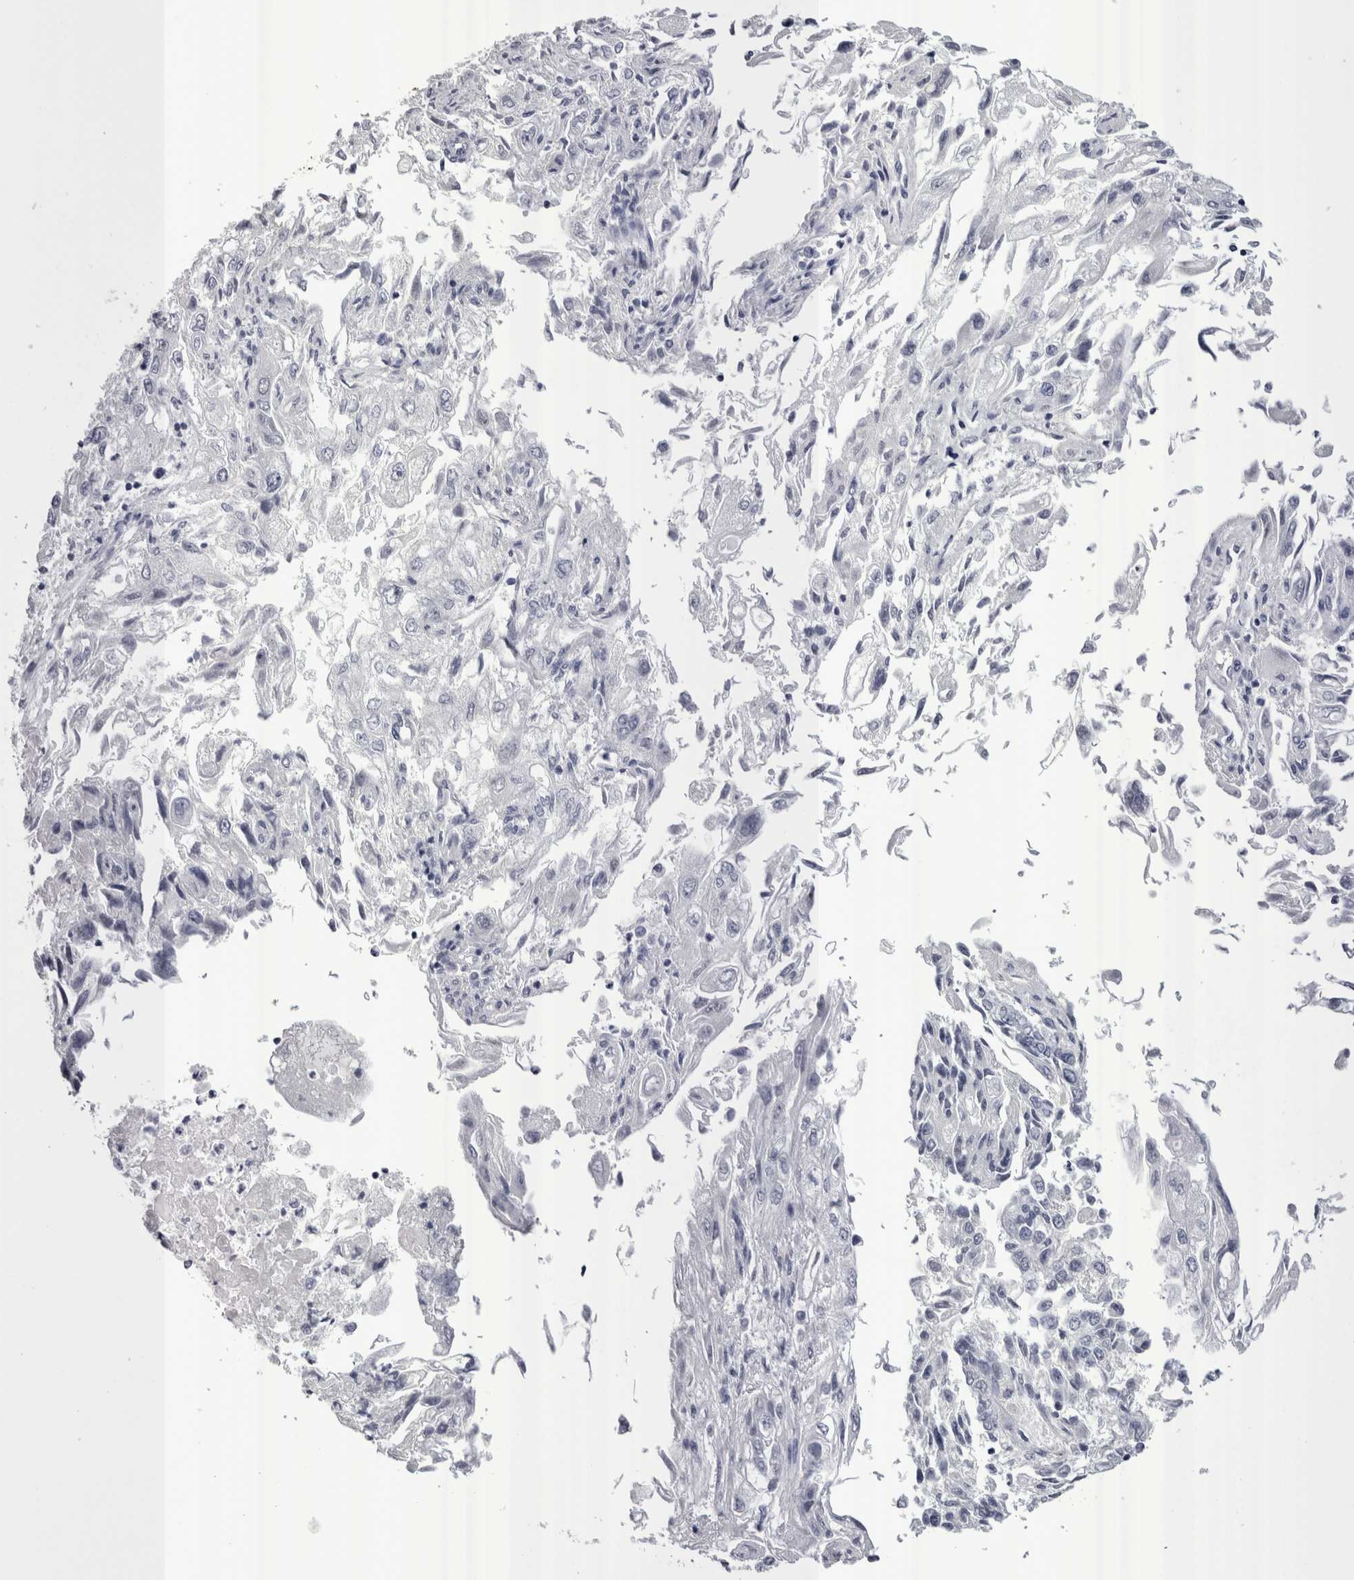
{"staining": {"intensity": "negative", "quantity": "none", "location": "none"}, "tissue": "endometrial cancer", "cell_type": "Tumor cells", "image_type": "cancer", "snomed": [{"axis": "morphology", "description": "Adenocarcinoma, NOS"}, {"axis": "topography", "description": "Endometrium"}], "caption": "Protein analysis of endometrial adenocarcinoma displays no significant staining in tumor cells. The staining was performed using DAB to visualize the protein expression in brown, while the nuclei were stained in blue with hematoxylin (Magnification: 20x).", "gene": "PWP2", "patient": {"sex": "female", "age": 49}}